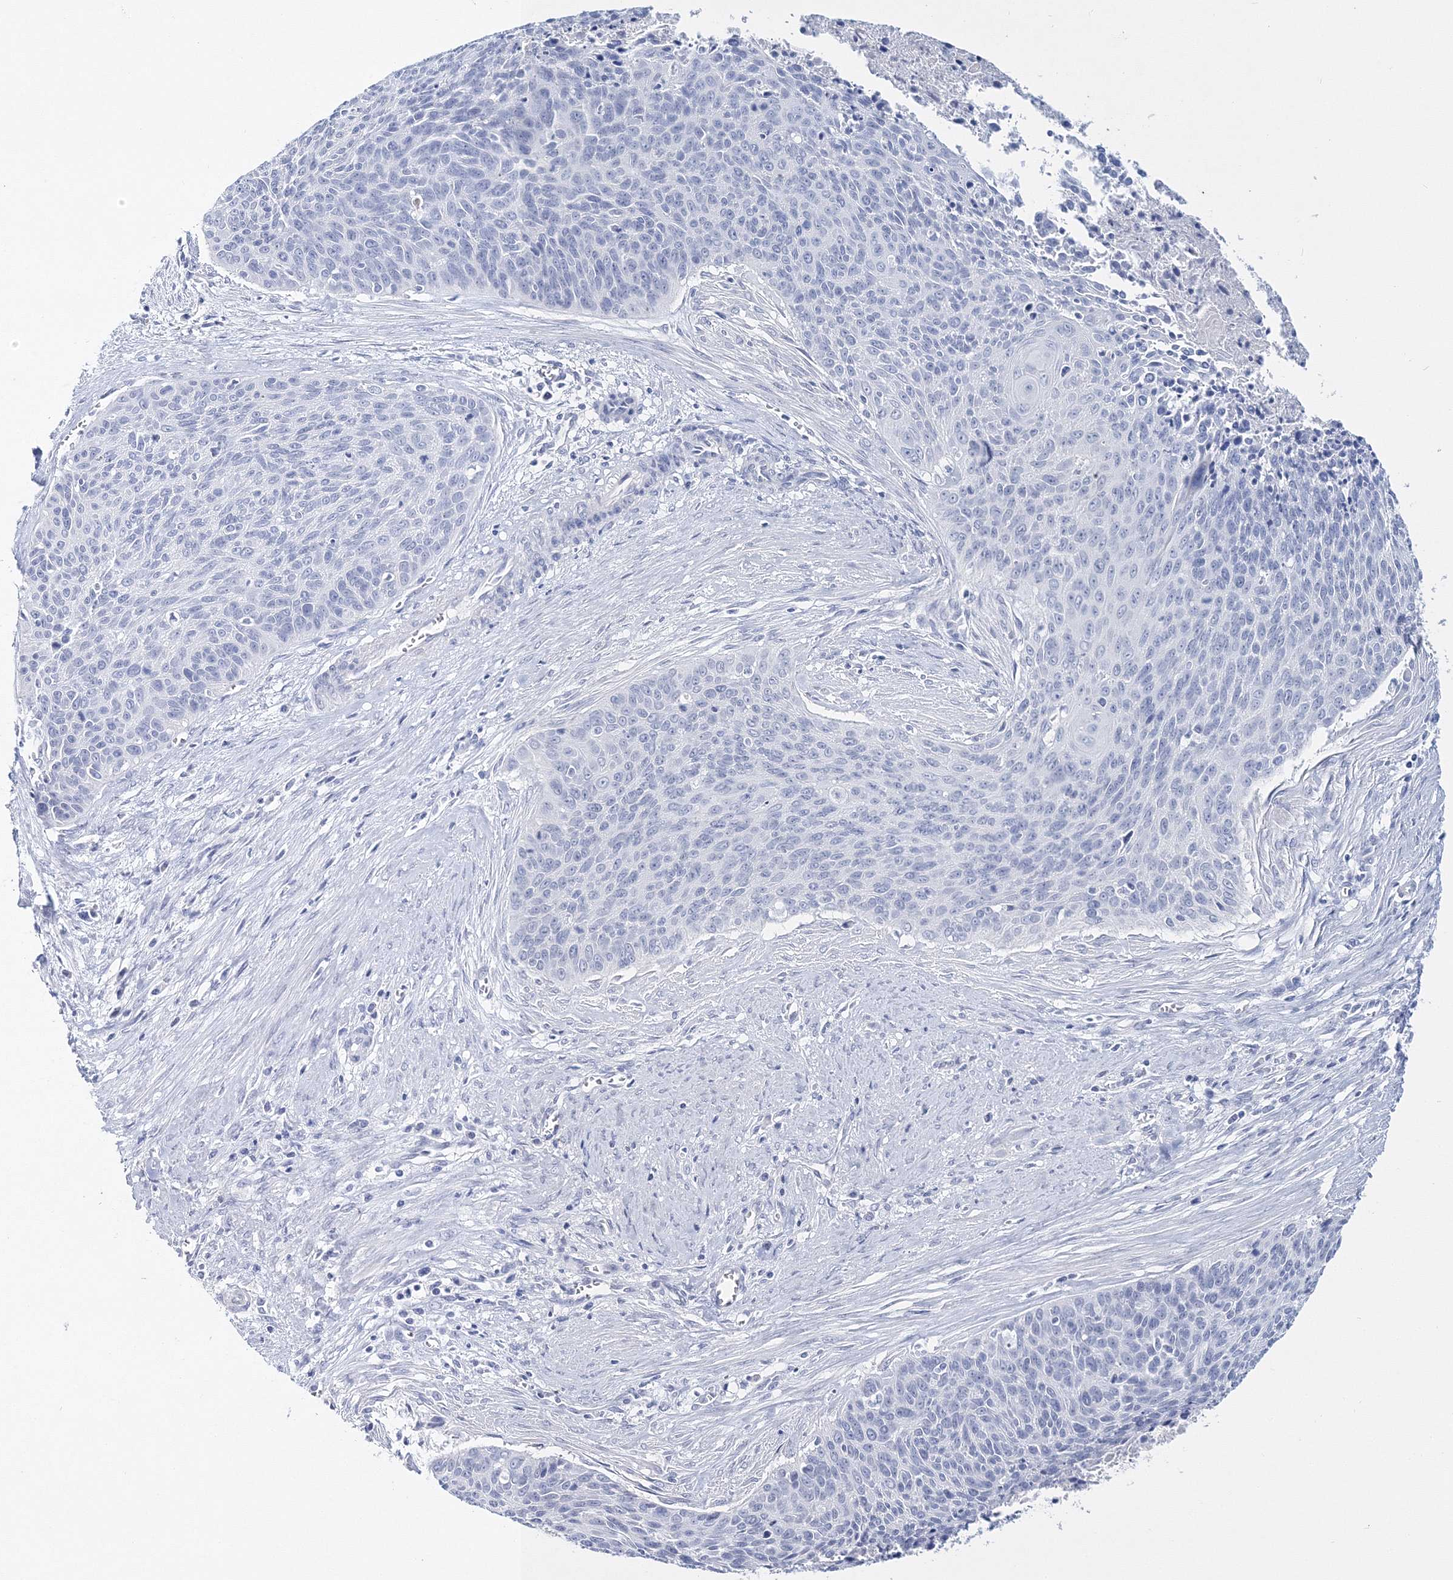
{"staining": {"intensity": "negative", "quantity": "none", "location": "none"}, "tissue": "cervical cancer", "cell_type": "Tumor cells", "image_type": "cancer", "snomed": [{"axis": "morphology", "description": "Squamous cell carcinoma, NOS"}, {"axis": "topography", "description": "Cervix"}], "caption": "Tumor cells are negative for brown protein staining in squamous cell carcinoma (cervical).", "gene": "MYOZ2", "patient": {"sex": "female", "age": 55}}